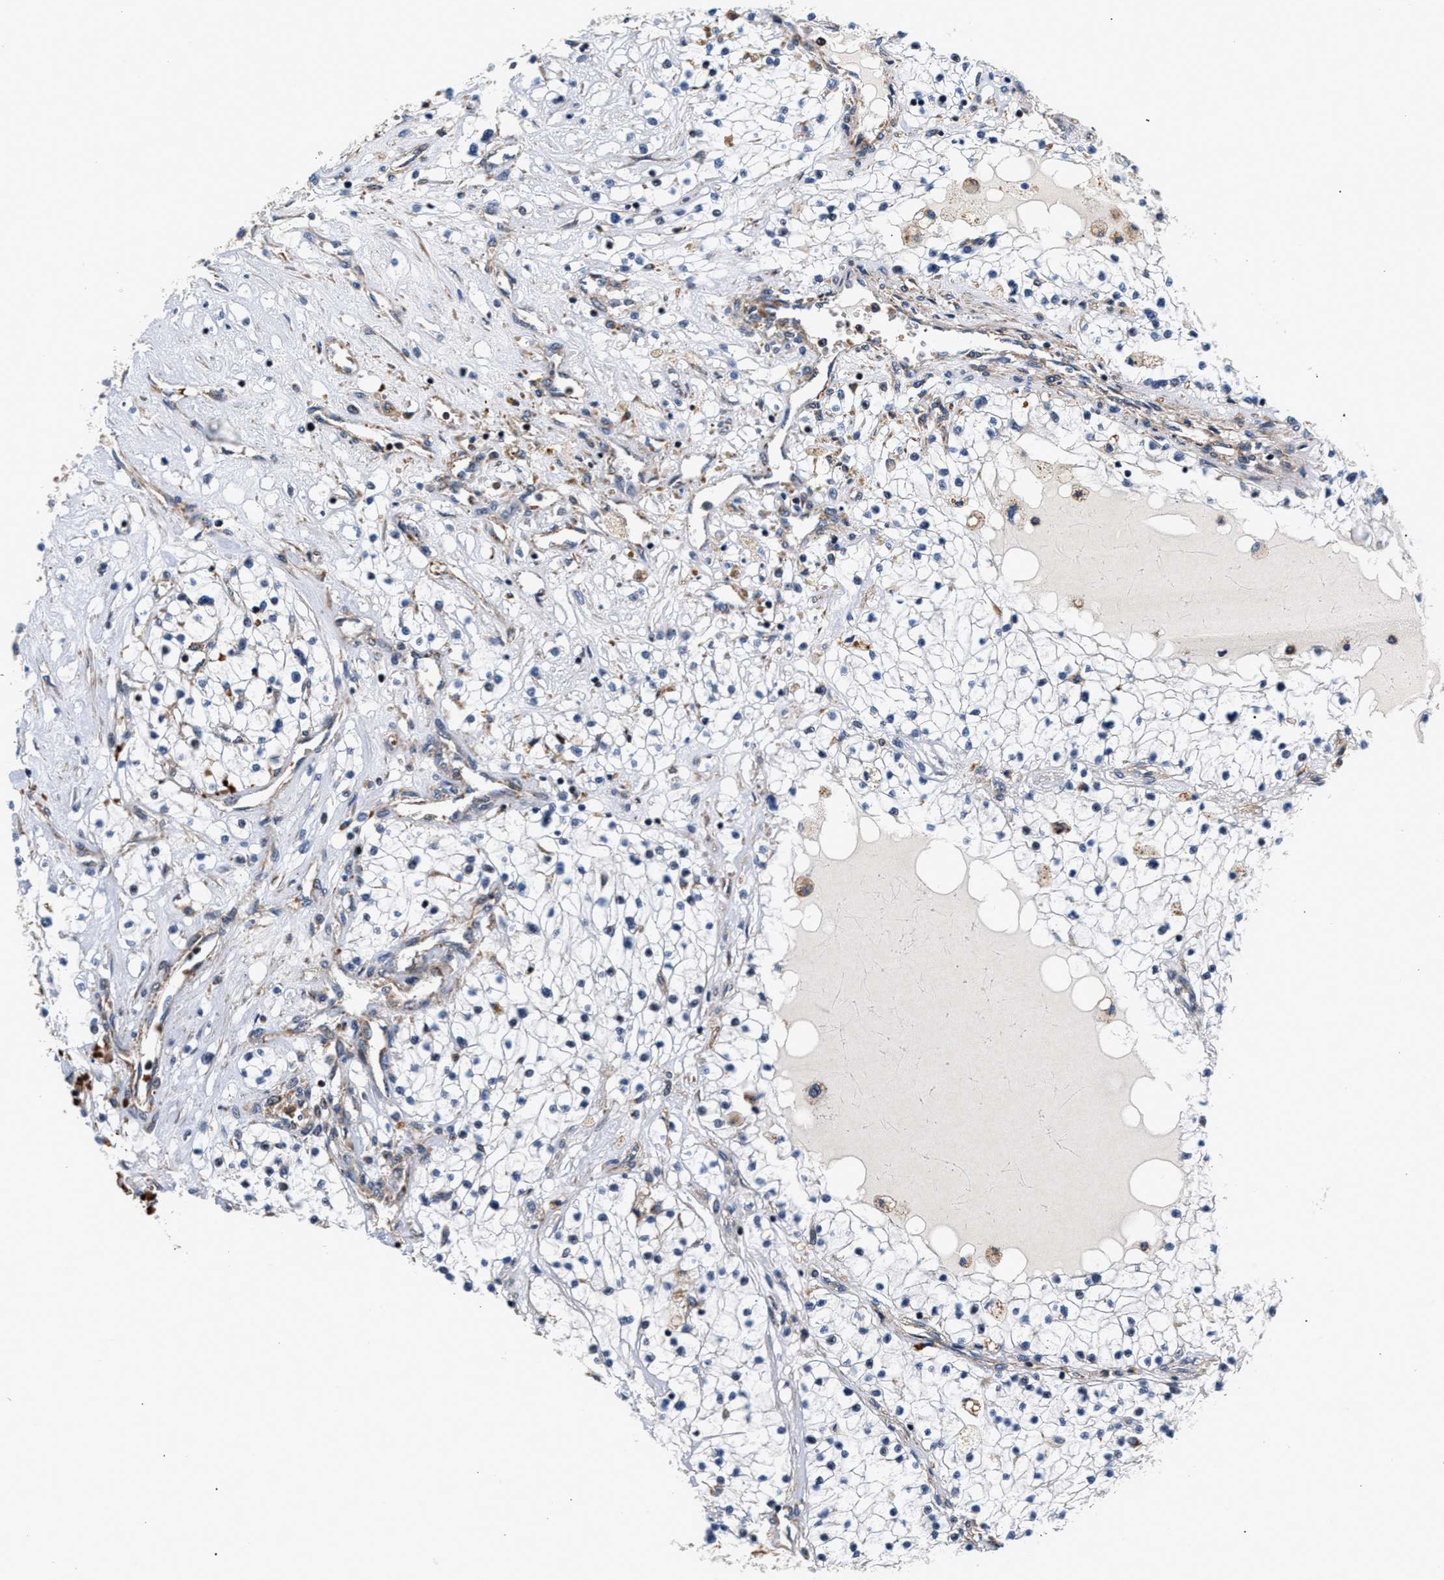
{"staining": {"intensity": "negative", "quantity": "none", "location": "none"}, "tissue": "renal cancer", "cell_type": "Tumor cells", "image_type": "cancer", "snomed": [{"axis": "morphology", "description": "Adenocarcinoma, NOS"}, {"axis": "topography", "description": "Kidney"}], "caption": "DAB (3,3'-diaminobenzidine) immunohistochemical staining of human adenocarcinoma (renal) displays no significant staining in tumor cells.", "gene": "SGK1", "patient": {"sex": "male", "age": 68}}